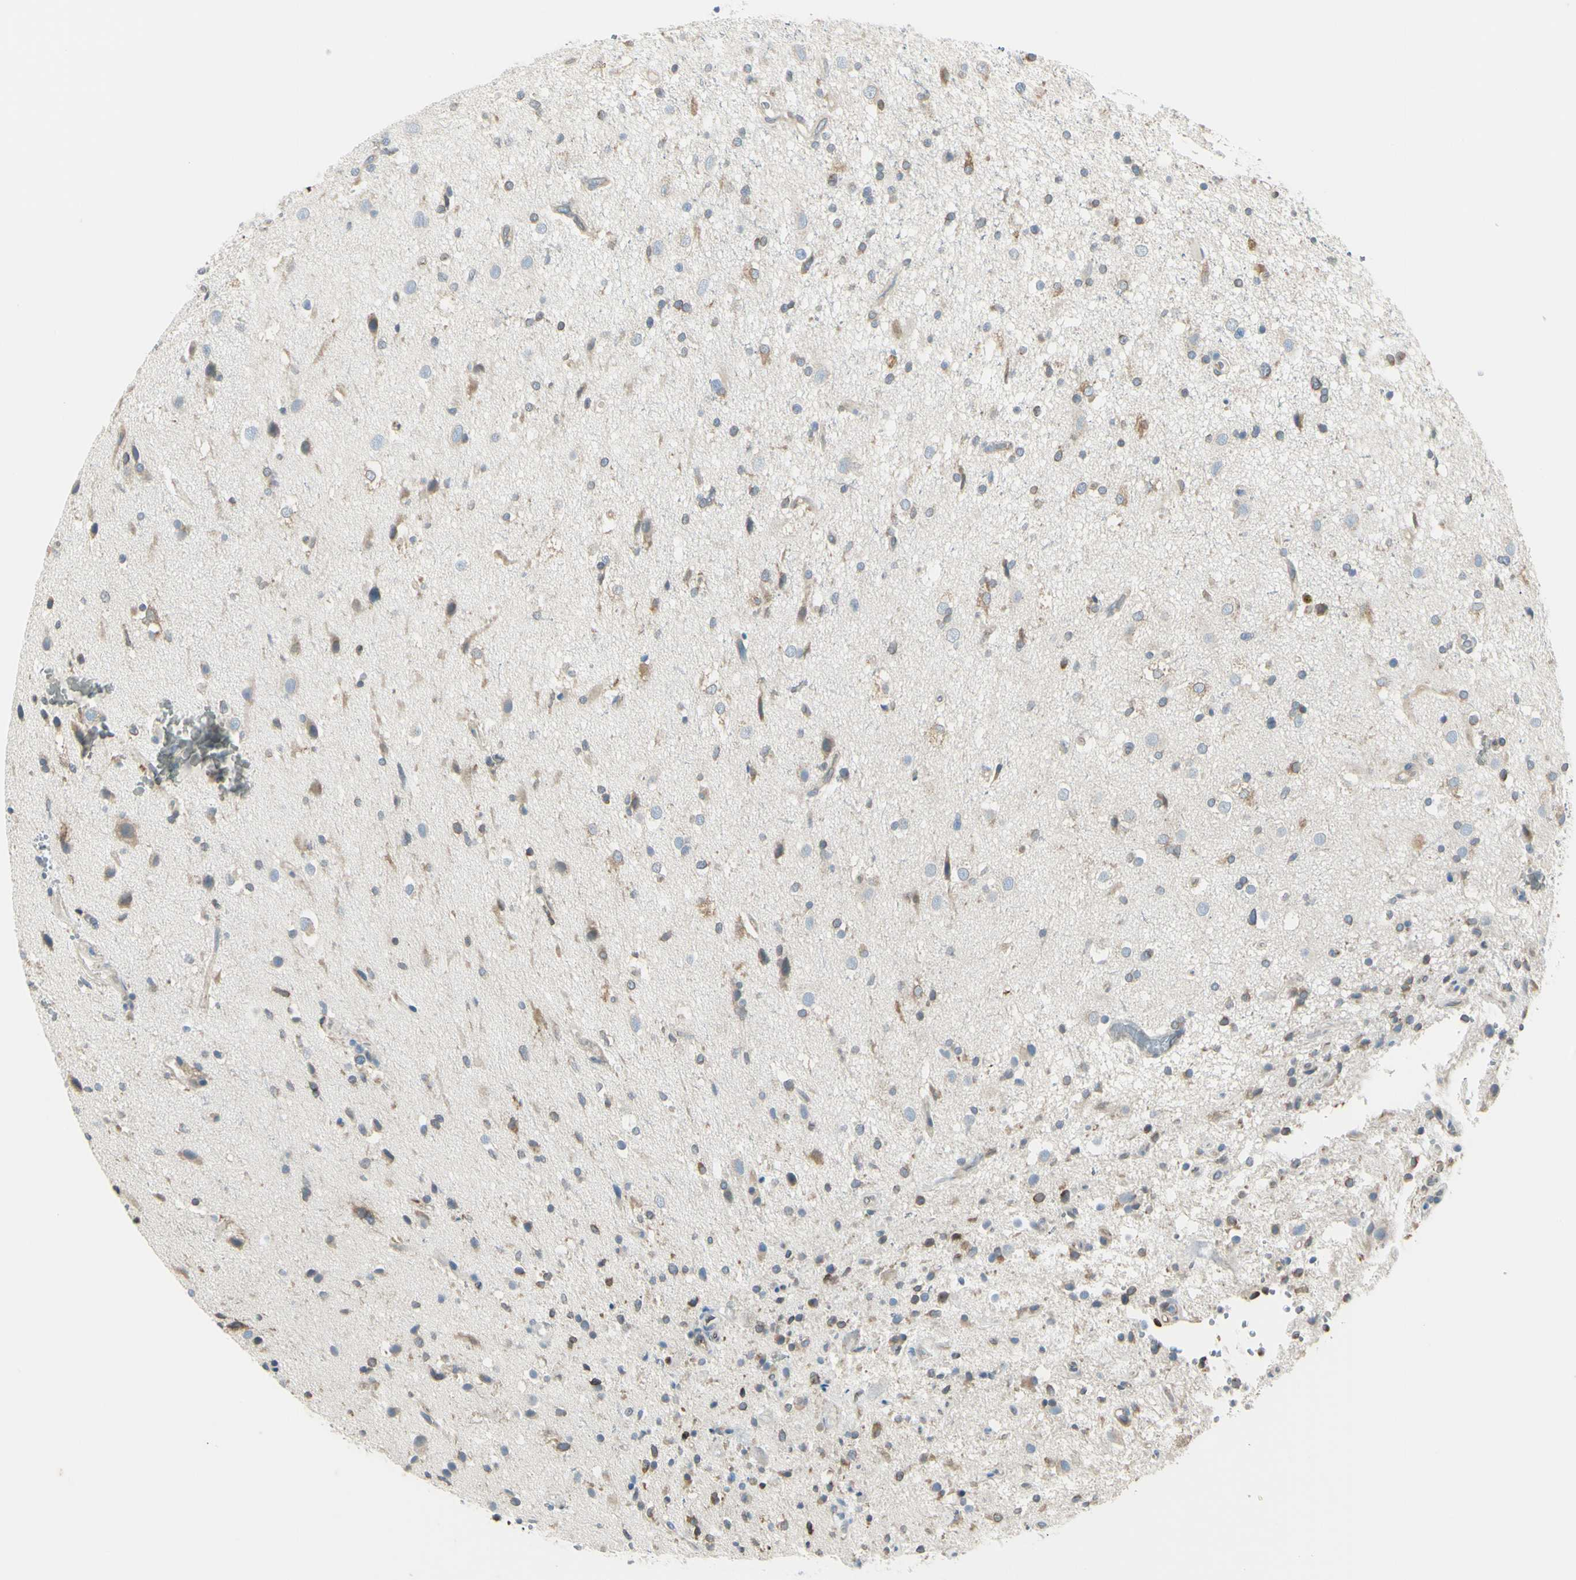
{"staining": {"intensity": "moderate", "quantity": ">75%", "location": "cytoplasmic/membranous"}, "tissue": "glioma", "cell_type": "Tumor cells", "image_type": "cancer", "snomed": [{"axis": "morphology", "description": "Glioma, malignant, High grade"}, {"axis": "topography", "description": "Brain"}], "caption": "IHC micrograph of human glioma stained for a protein (brown), which exhibits medium levels of moderate cytoplasmic/membranous expression in about >75% of tumor cells.", "gene": "SELENOS", "patient": {"sex": "male", "age": 33}}